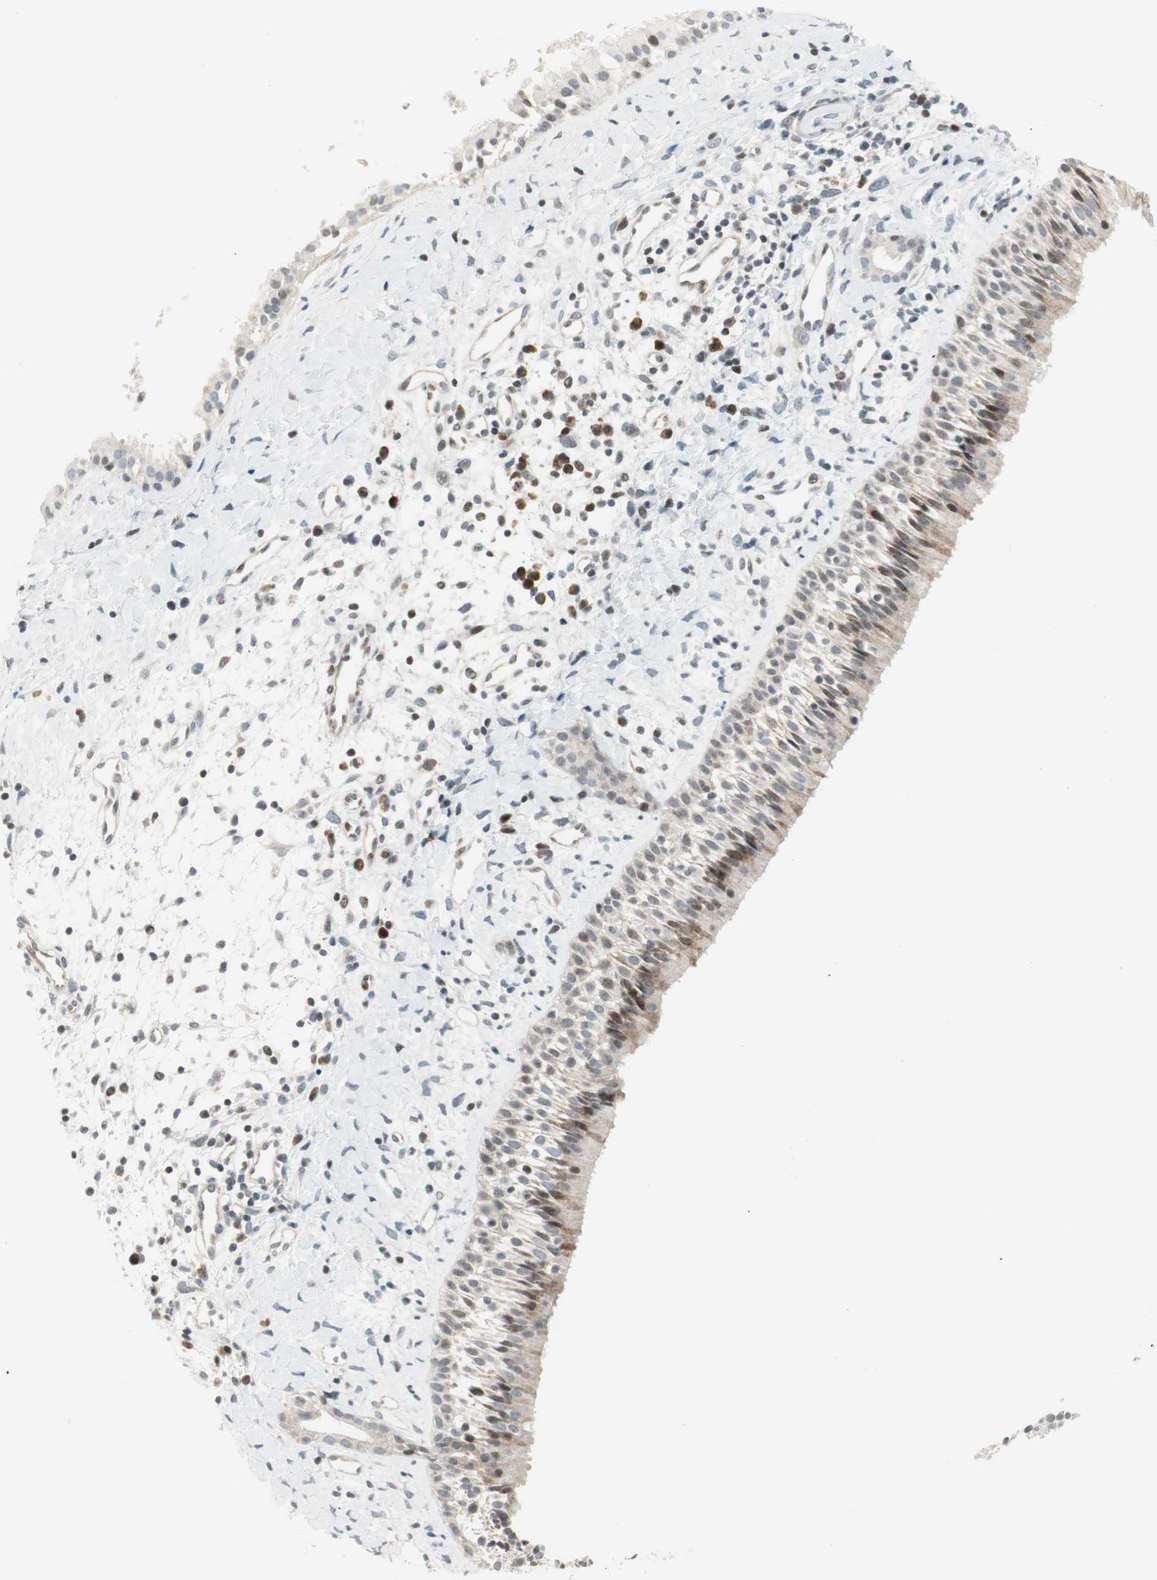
{"staining": {"intensity": "moderate", "quantity": "25%-75%", "location": "cytoplasmic/membranous,nuclear"}, "tissue": "nasopharynx", "cell_type": "Respiratory epithelial cells", "image_type": "normal", "snomed": [{"axis": "morphology", "description": "Normal tissue, NOS"}, {"axis": "topography", "description": "Nasopharynx"}], "caption": "Respiratory epithelial cells display medium levels of moderate cytoplasmic/membranous,nuclear expression in about 25%-75% of cells in normal human nasopharynx. The protein is stained brown, and the nuclei are stained in blue (DAB (3,3'-diaminobenzidine) IHC with brightfield microscopy, high magnification).", "gene": "TPT1", "patient": {"sex": "male", "age": 22}}